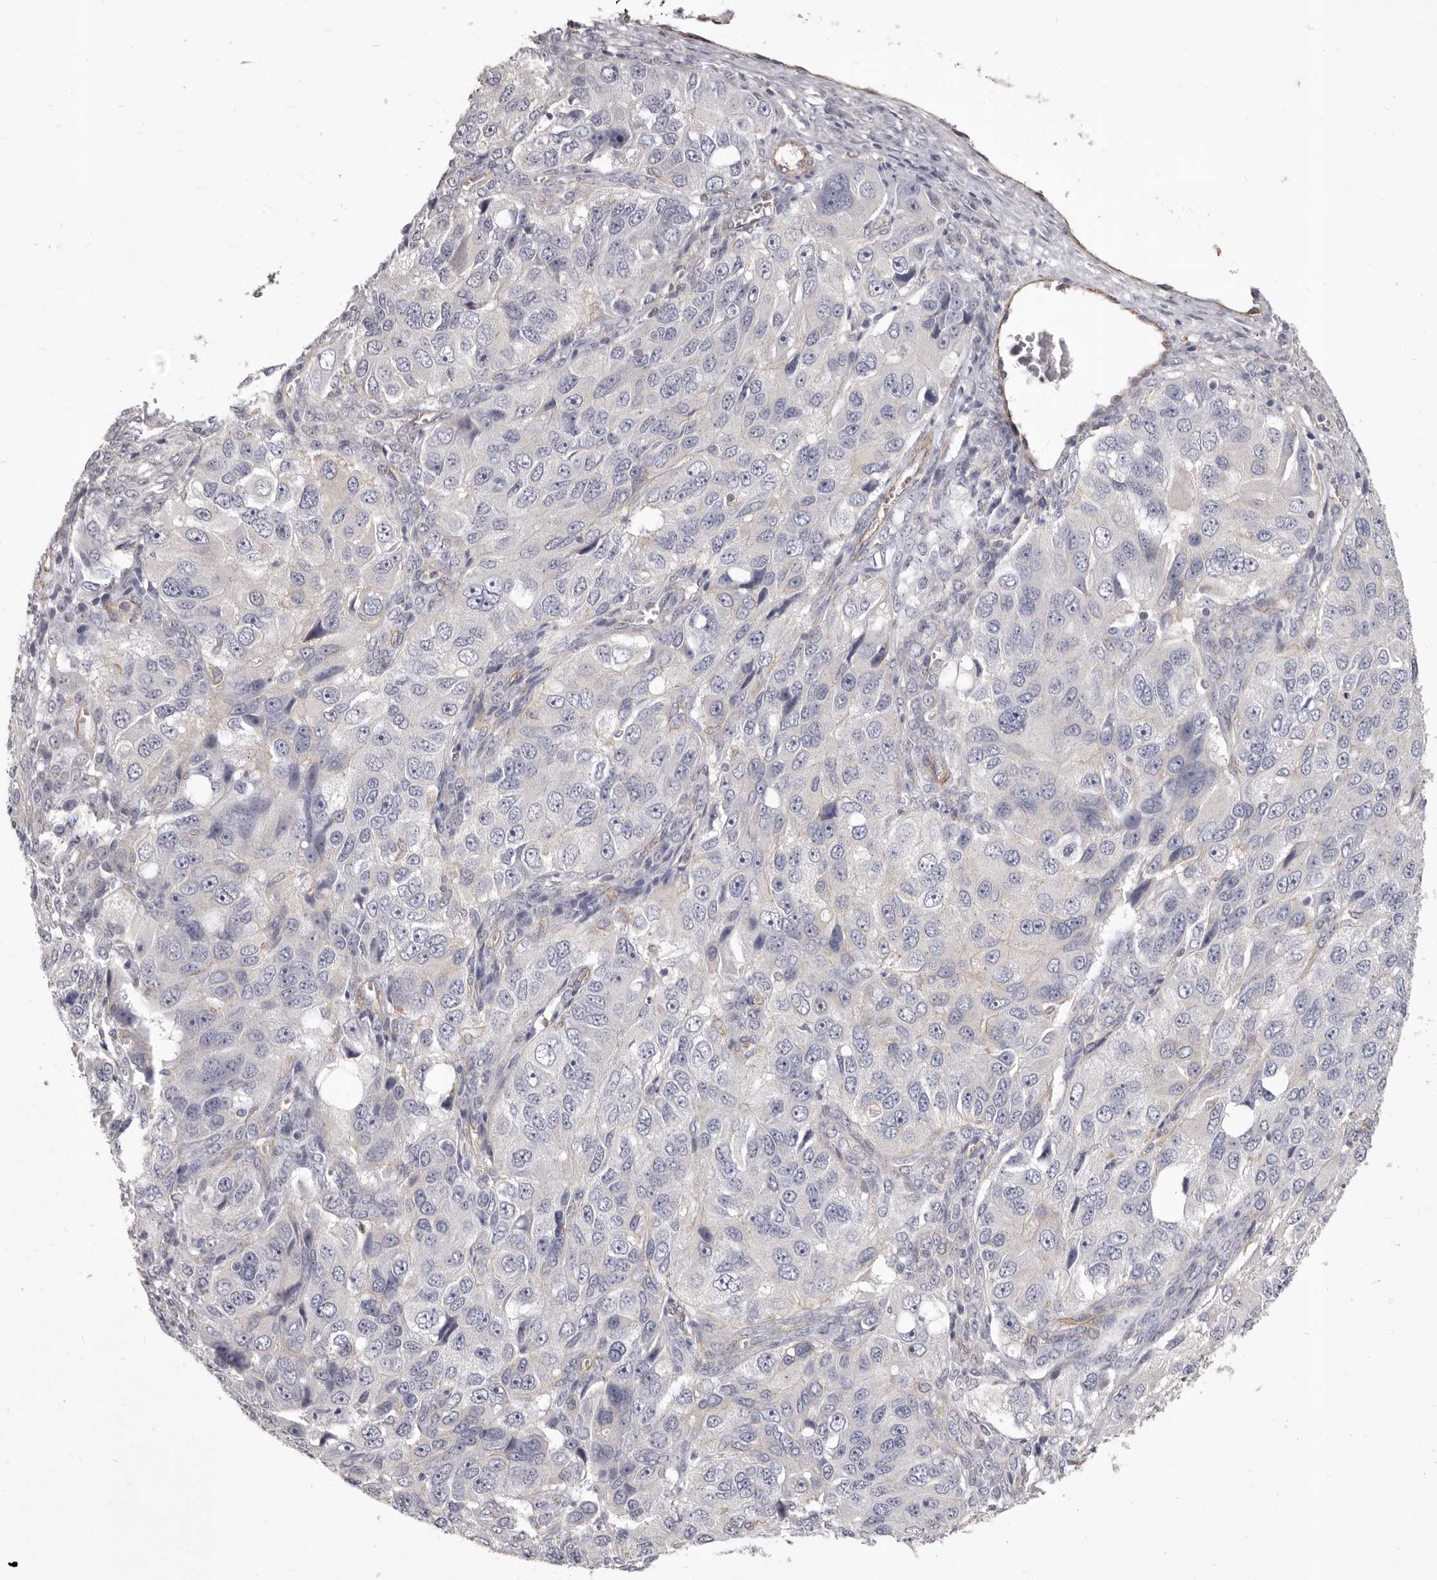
{"staining": {"intensity": "negative", "quantity": "none", "location": "none"}, "tissue": "ovarian cancer", "cell_type": "Tumor cells", "image_type": "cancer", "snomed": [{"axis": "morphology", "description": "Carcinoma, endometroid"}, {"axis": "topography", "description": "Ovary"}], "caption": "A high-resolution histopathology image shows immunohistochemistry staining of ovarian endometroid carcinoma, which displays no significant expression in tumor cells.", "gene": "P2RX6", "patient": {"sex": "female", "age": 51}}